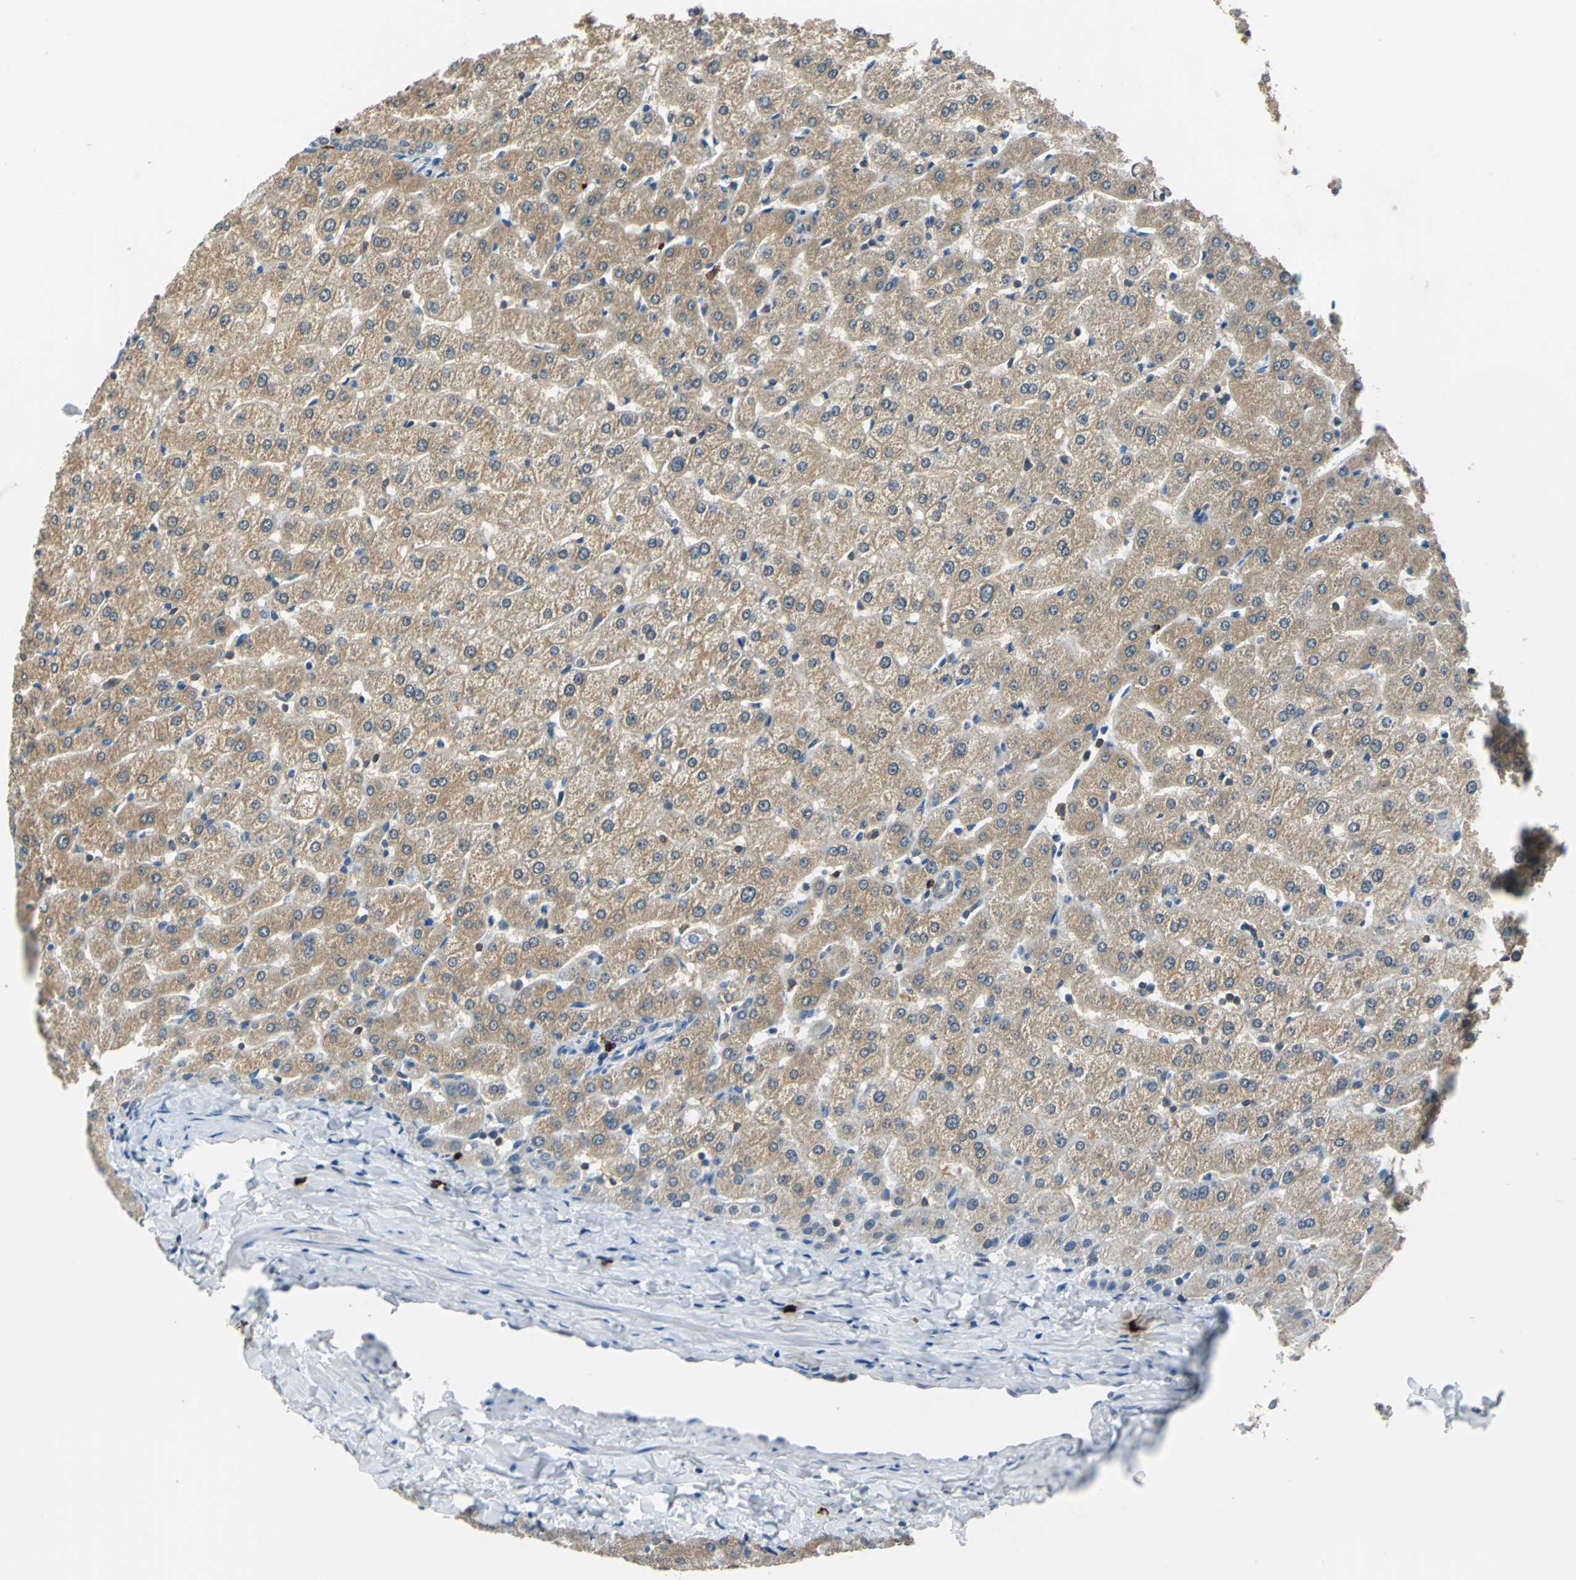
{"staining": {"intensity": "weak", "quantity": "25%-75%", "location": "cytoplasmic/membranous"}, "tissue": "liver", "cell_type": "Cholangiocytes", "image_type": "normal", "snomed": [{"axis": "morphology", "description": "Normal tissue, NOS"}, {"axis": "morphology", "description": "Fibrosis, NOS"}, {"axis": "topography", "description": "Liver"}], "caption": "Immunohistochemistry image of normal liver: human liver stained using IHC exhibits low levels of weak protein expression localized specifically in the cytoplasmic/membranous of cholangiocytes, appearing as a cytoplasmic/membranous brown color.", "gene": "CPA3", "patient": {"sex": "female", "age": 29}}